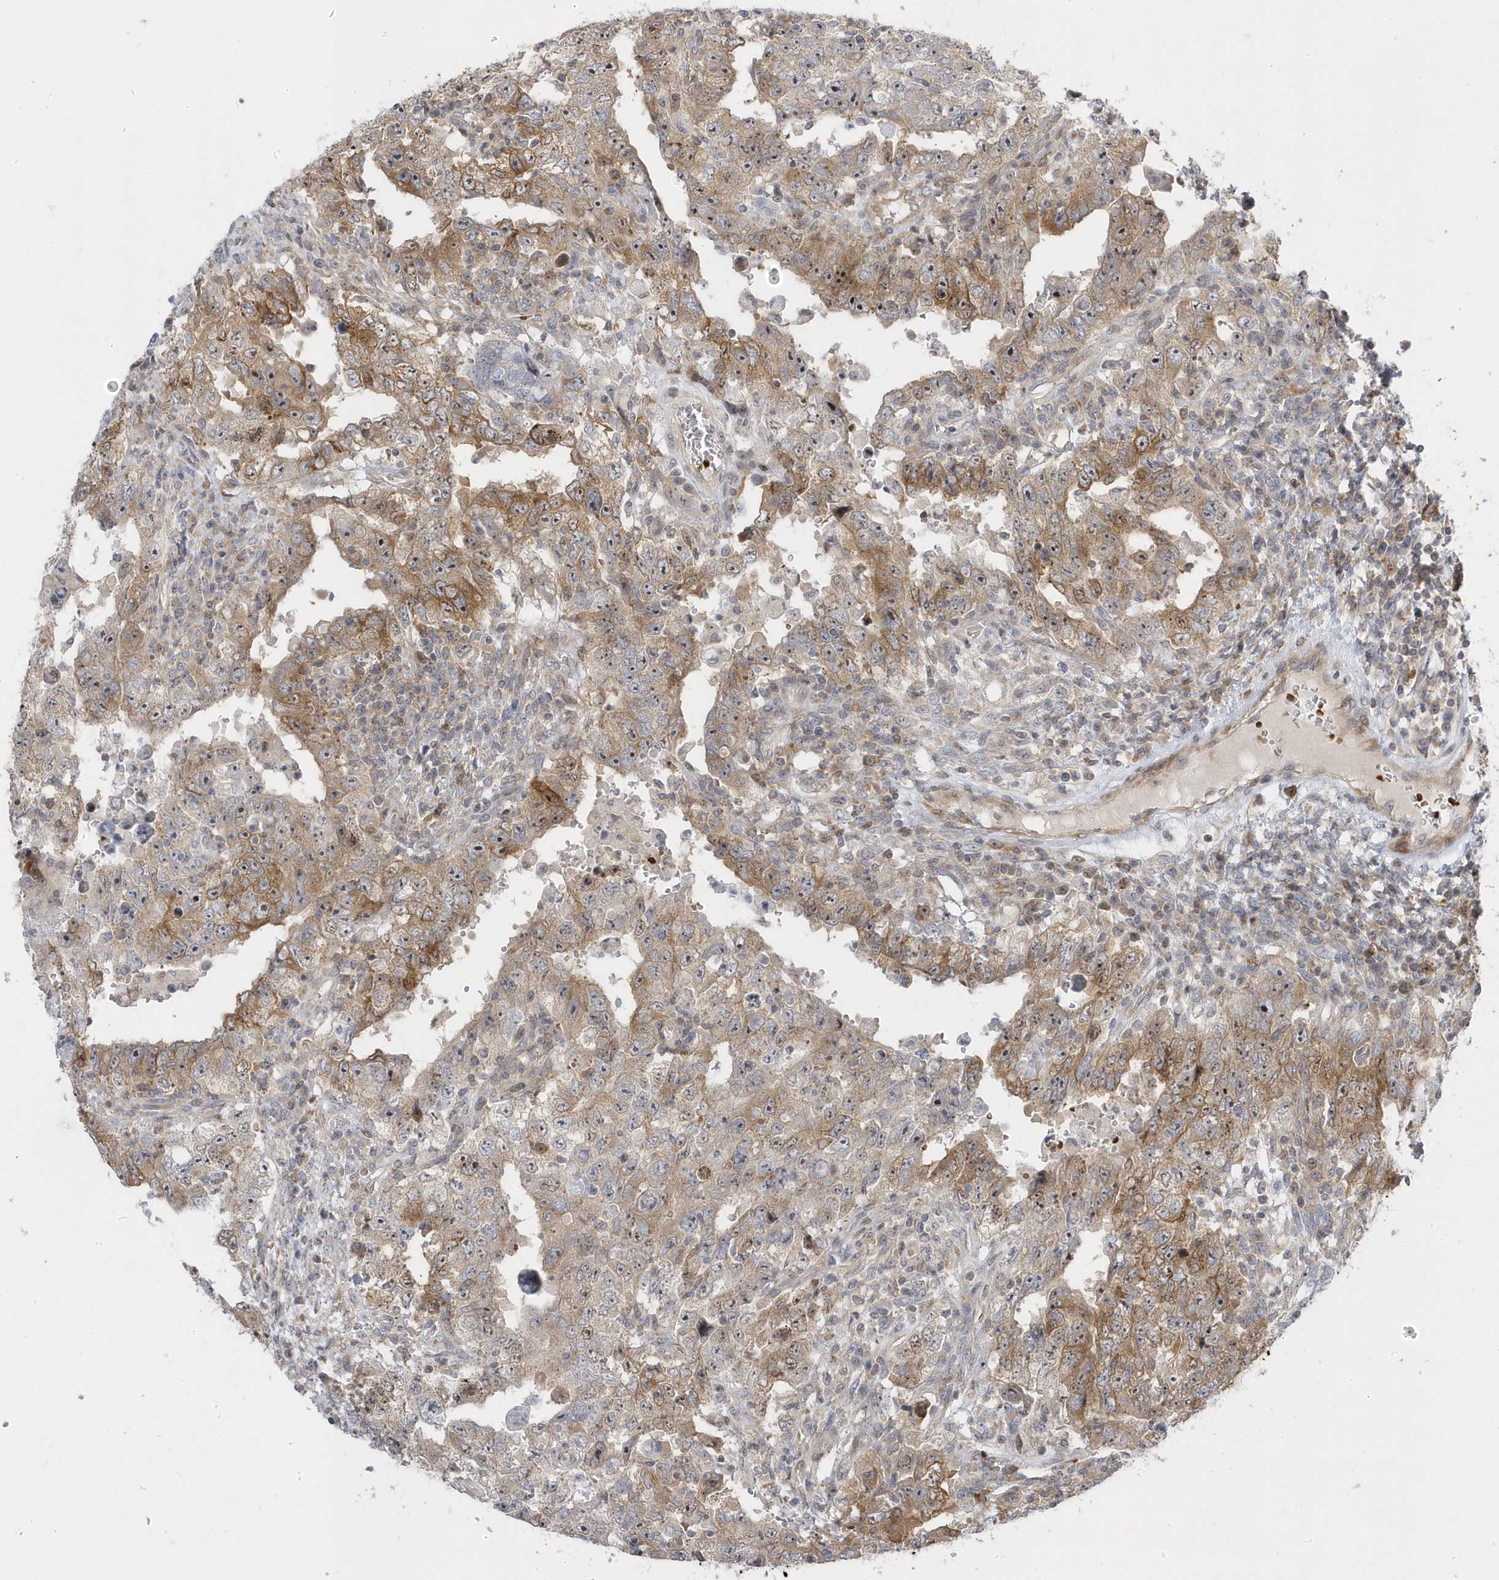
{"staining": {"intensity": "moderate", "quantity": ">75%", "location": "cytoplasmic/membranous,nuclear"}, "tissue": "testis cancer", "cell_type": "Tumor cells", "image_type": "cancer", "snomed": [{"axis": "morphology", "description": "Carcinoma, Embryonal, NOS"}, {"axis": "topography", "description": "Testis"}], "caption": "Human testis cancer stained for a protein (brown) shows moderate cytoplasmic/membranous and nuclear positive expression in approximately >75% of tumor cells.", "gene": "MAP7D3", "patient": {"sex": "male", "age": 26}}